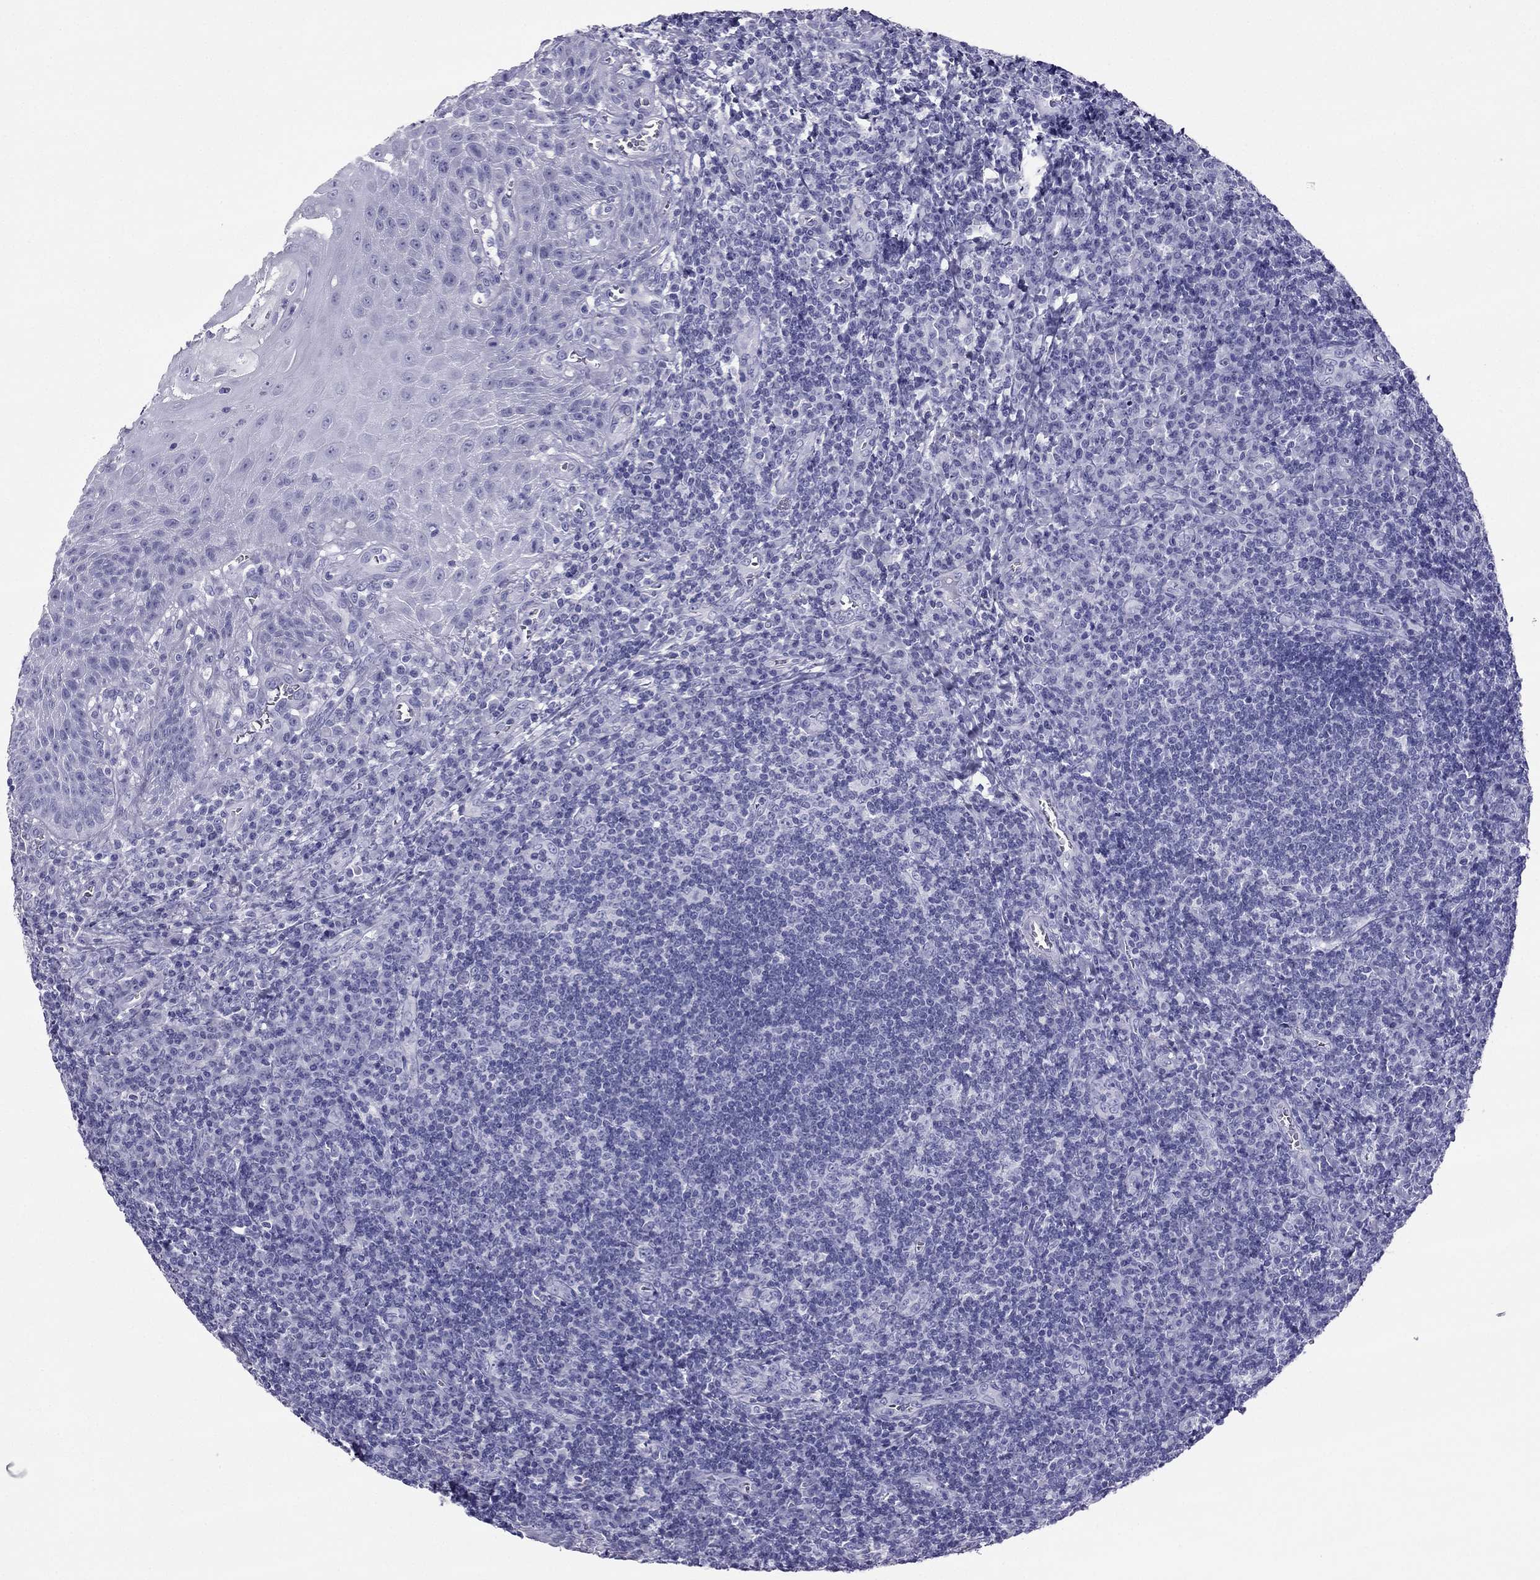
{"staining": {"intensity": "negative", "quantity": "none", "location": "none"}, "tissue": "tonsil", "cell_type": "Germinal center cells", "image_type": "normal", "snomed": [{"axis": "morphology", "description": "Normal tissue, NOS"}, {"axis": "topography", "description": "Tonsil"}], "caption": "An IHC photomicrograph of benign tonsil is shown. There is no staining in germinal center cells of tonsil.", "gene": "PDE6A", "patient": {"sex": "male", "age": 33}}